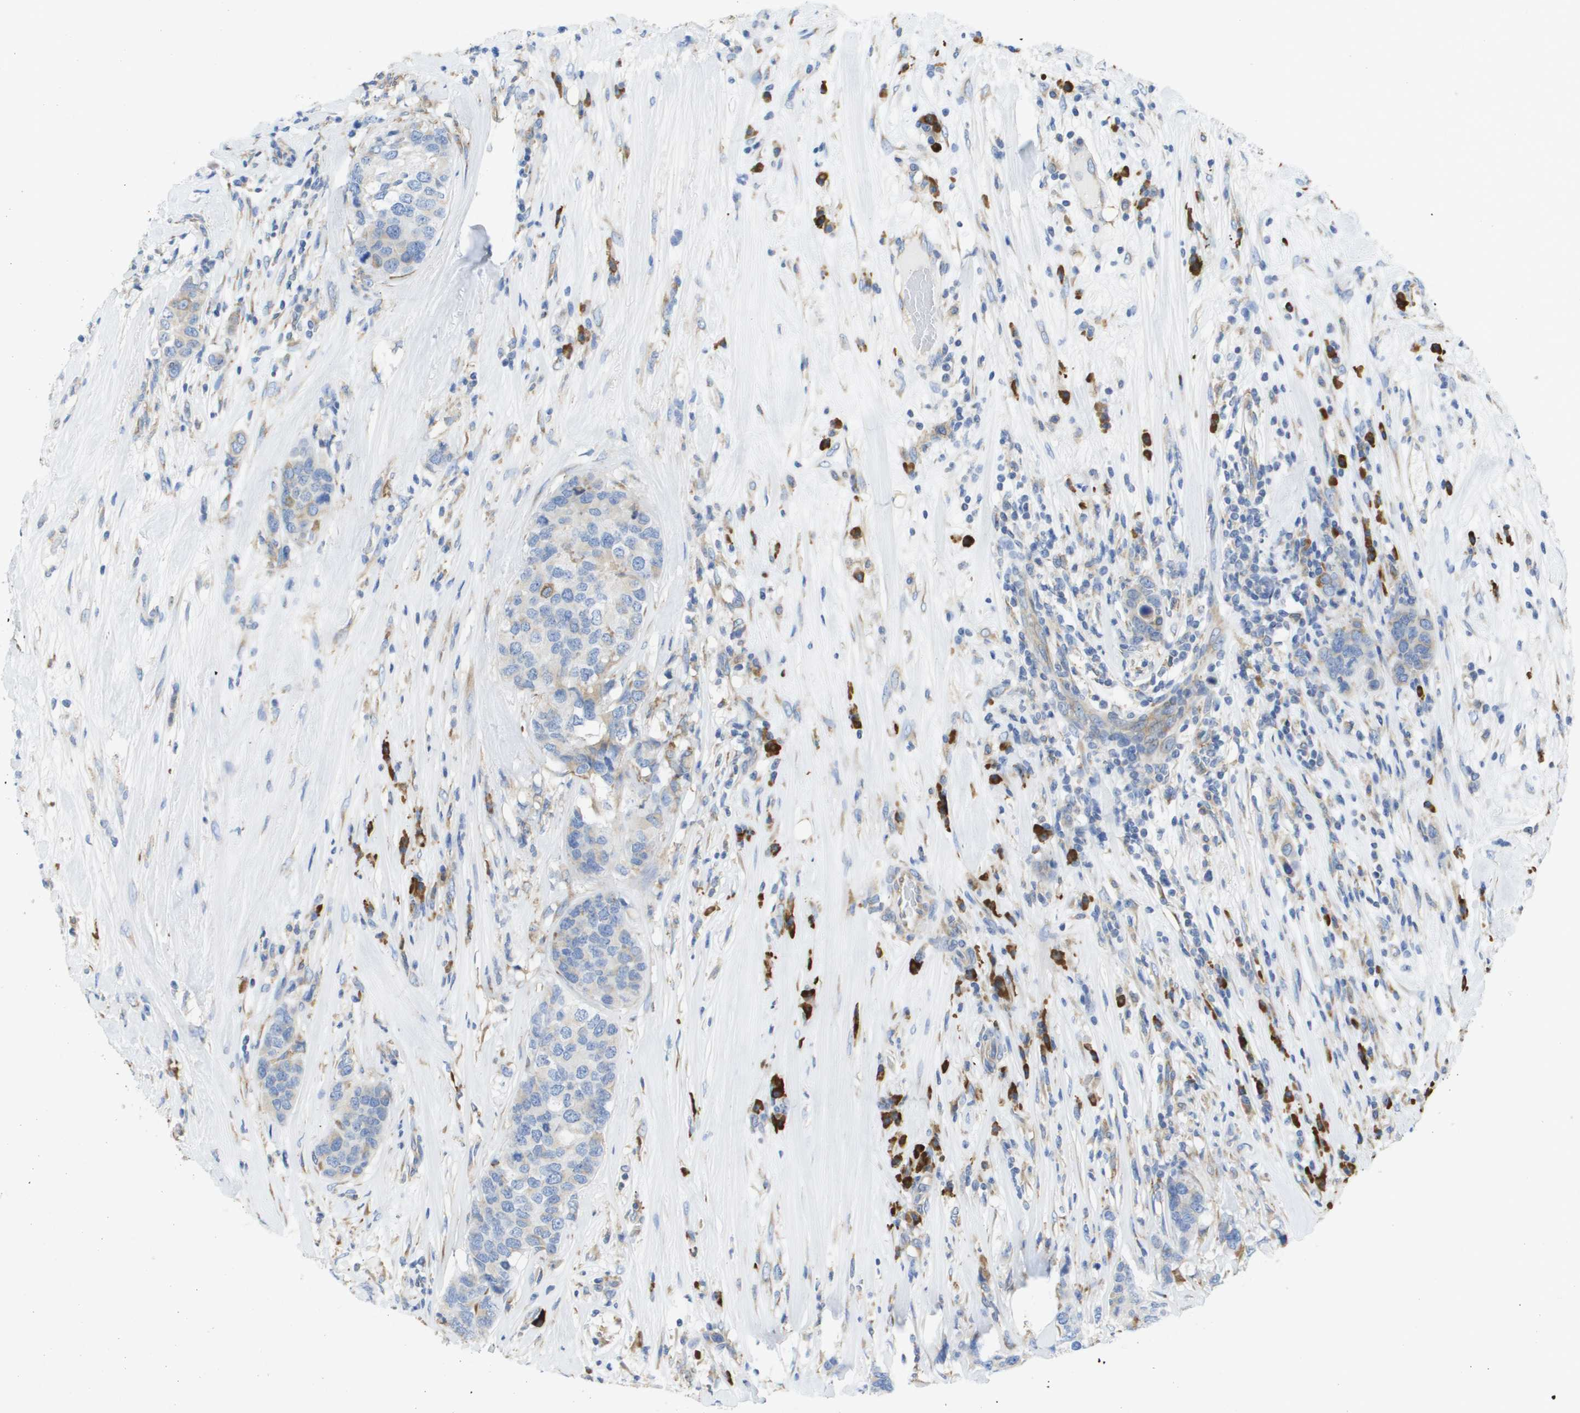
{"staining": {"intensity": "weak", "quantity": "<25%", "location": "cytoplasmic/membranous"}, "tissue": "breast cancer", "cell_type": "Tumor cells", "image_type": "cancer", "snomed": [{"axis": "morphology", "description": "Lobular carcinoma"}, {"axis": "topography", "description": "Breast"}], "caption": "High magnification brightfield microscopy of breast lobular carcinoma stained with DAB (brown) and counterstained with hematoxylin (blue): tumor cells show no significant staining.", "gene": "SDR42E1", "patient": {"sex": "female", "age": 59}}